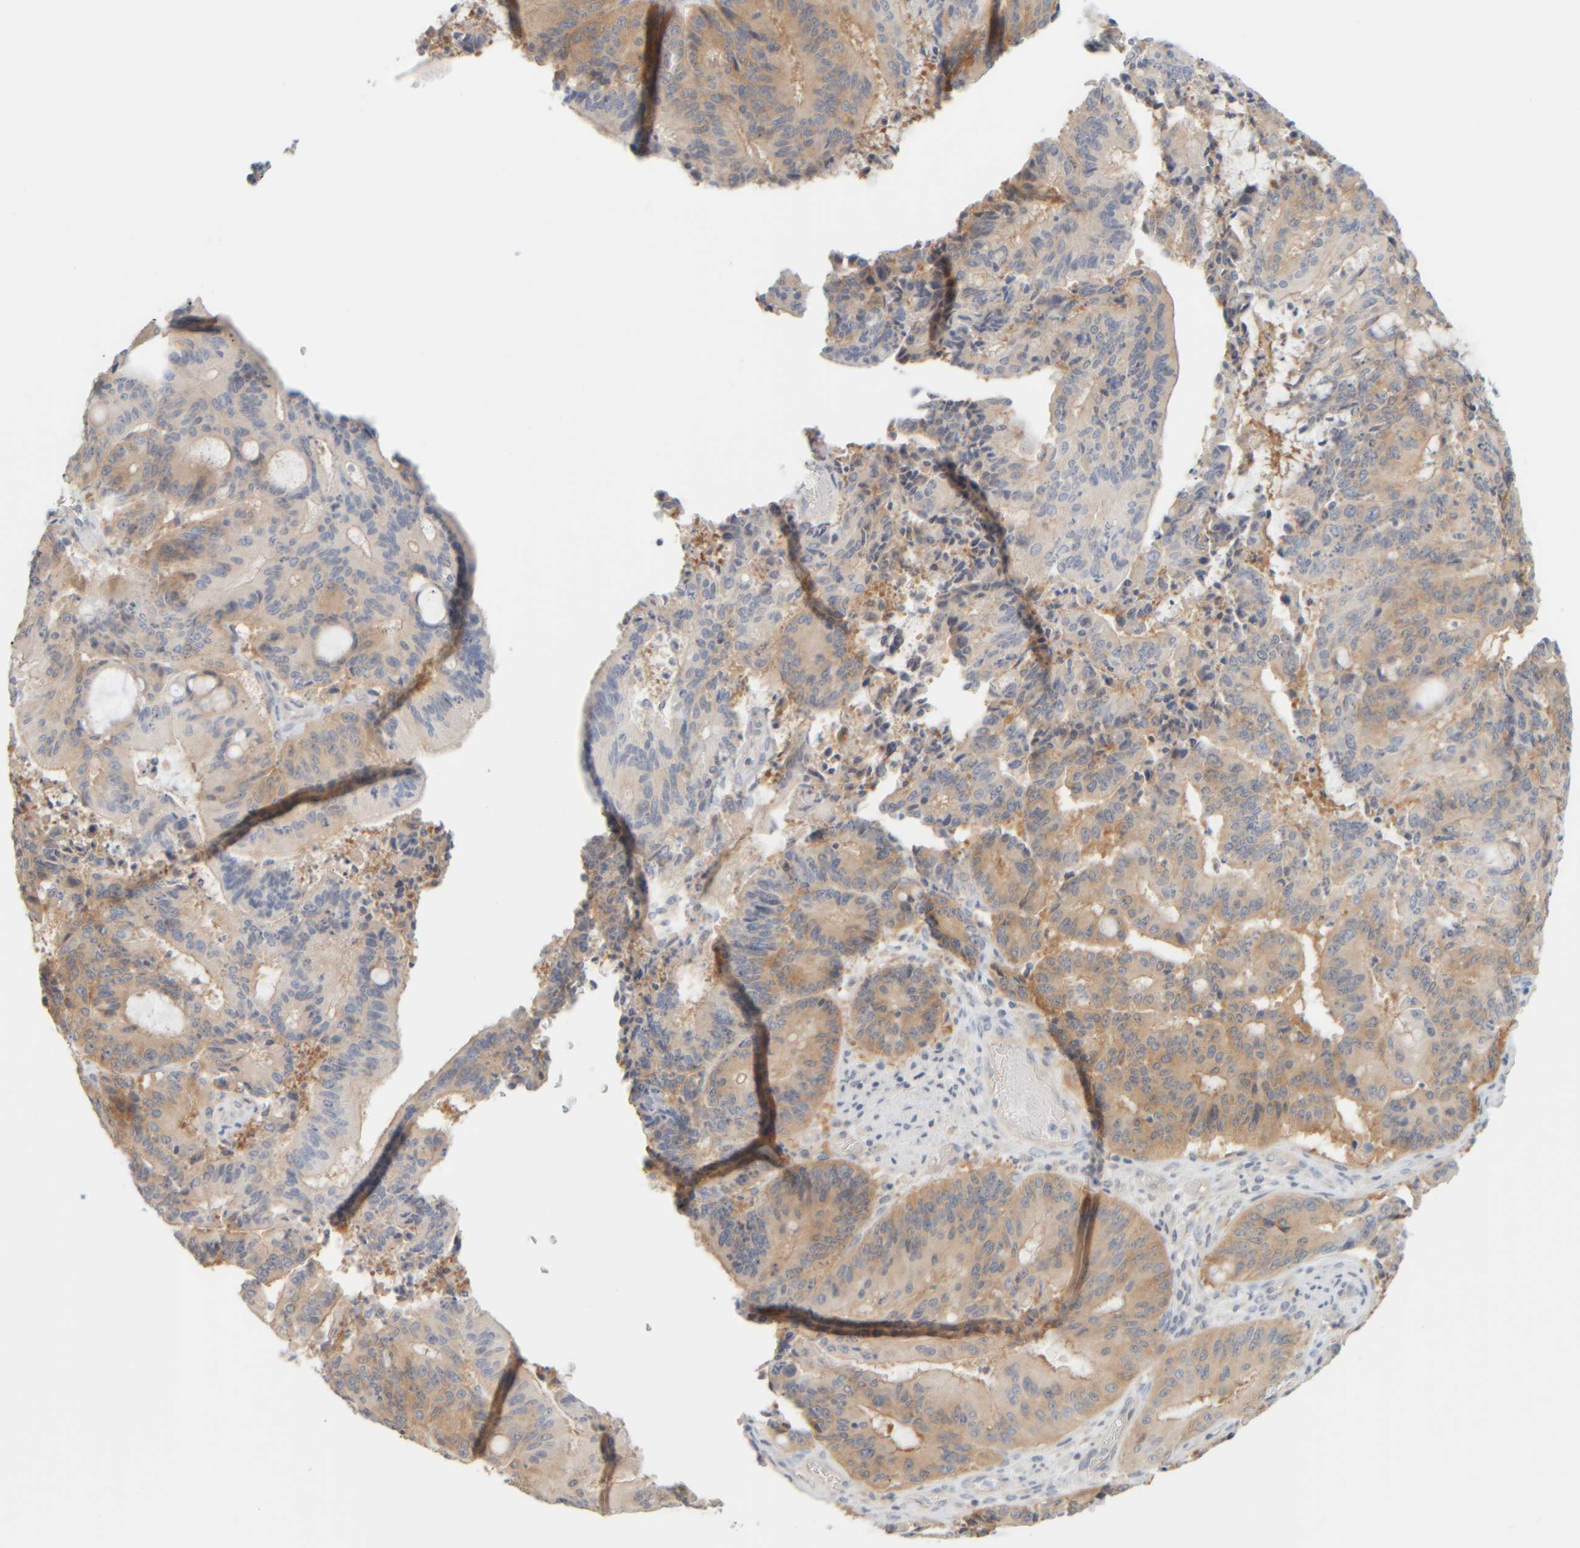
{"staining": {"intensity": "weak", "quantity": ">75%", "location": "cytoplasmic/membranous"}, "tissue": "liver cancer", "cell_type": "Tumor cells", "image_type": "cancer", "snomed": [{"axis": "morphology", "description": "Normal tissue, NOS"}, {"axis": "morphology", "description": "Cholangiocarcinoma"}, {"axis": "topography", "description": "Liver"}, {"axis": "topography", "description": "Peripheral nerve tissue"}], "caption": "Immunohistochemistry (IHC) micrograph of neoplastic tissue: cholangiocarcinoma (liver) stained using immunohistochemistry (IHC) reveals low levels of weak protein expression localized specifically in the cytoplasmic/membranous of tumor cells, appearing as a cytoplasmic/membranous brown color.", "gene": "PTGES3L-AARSD1", "patient": {"sex": "female", "age": 73}}